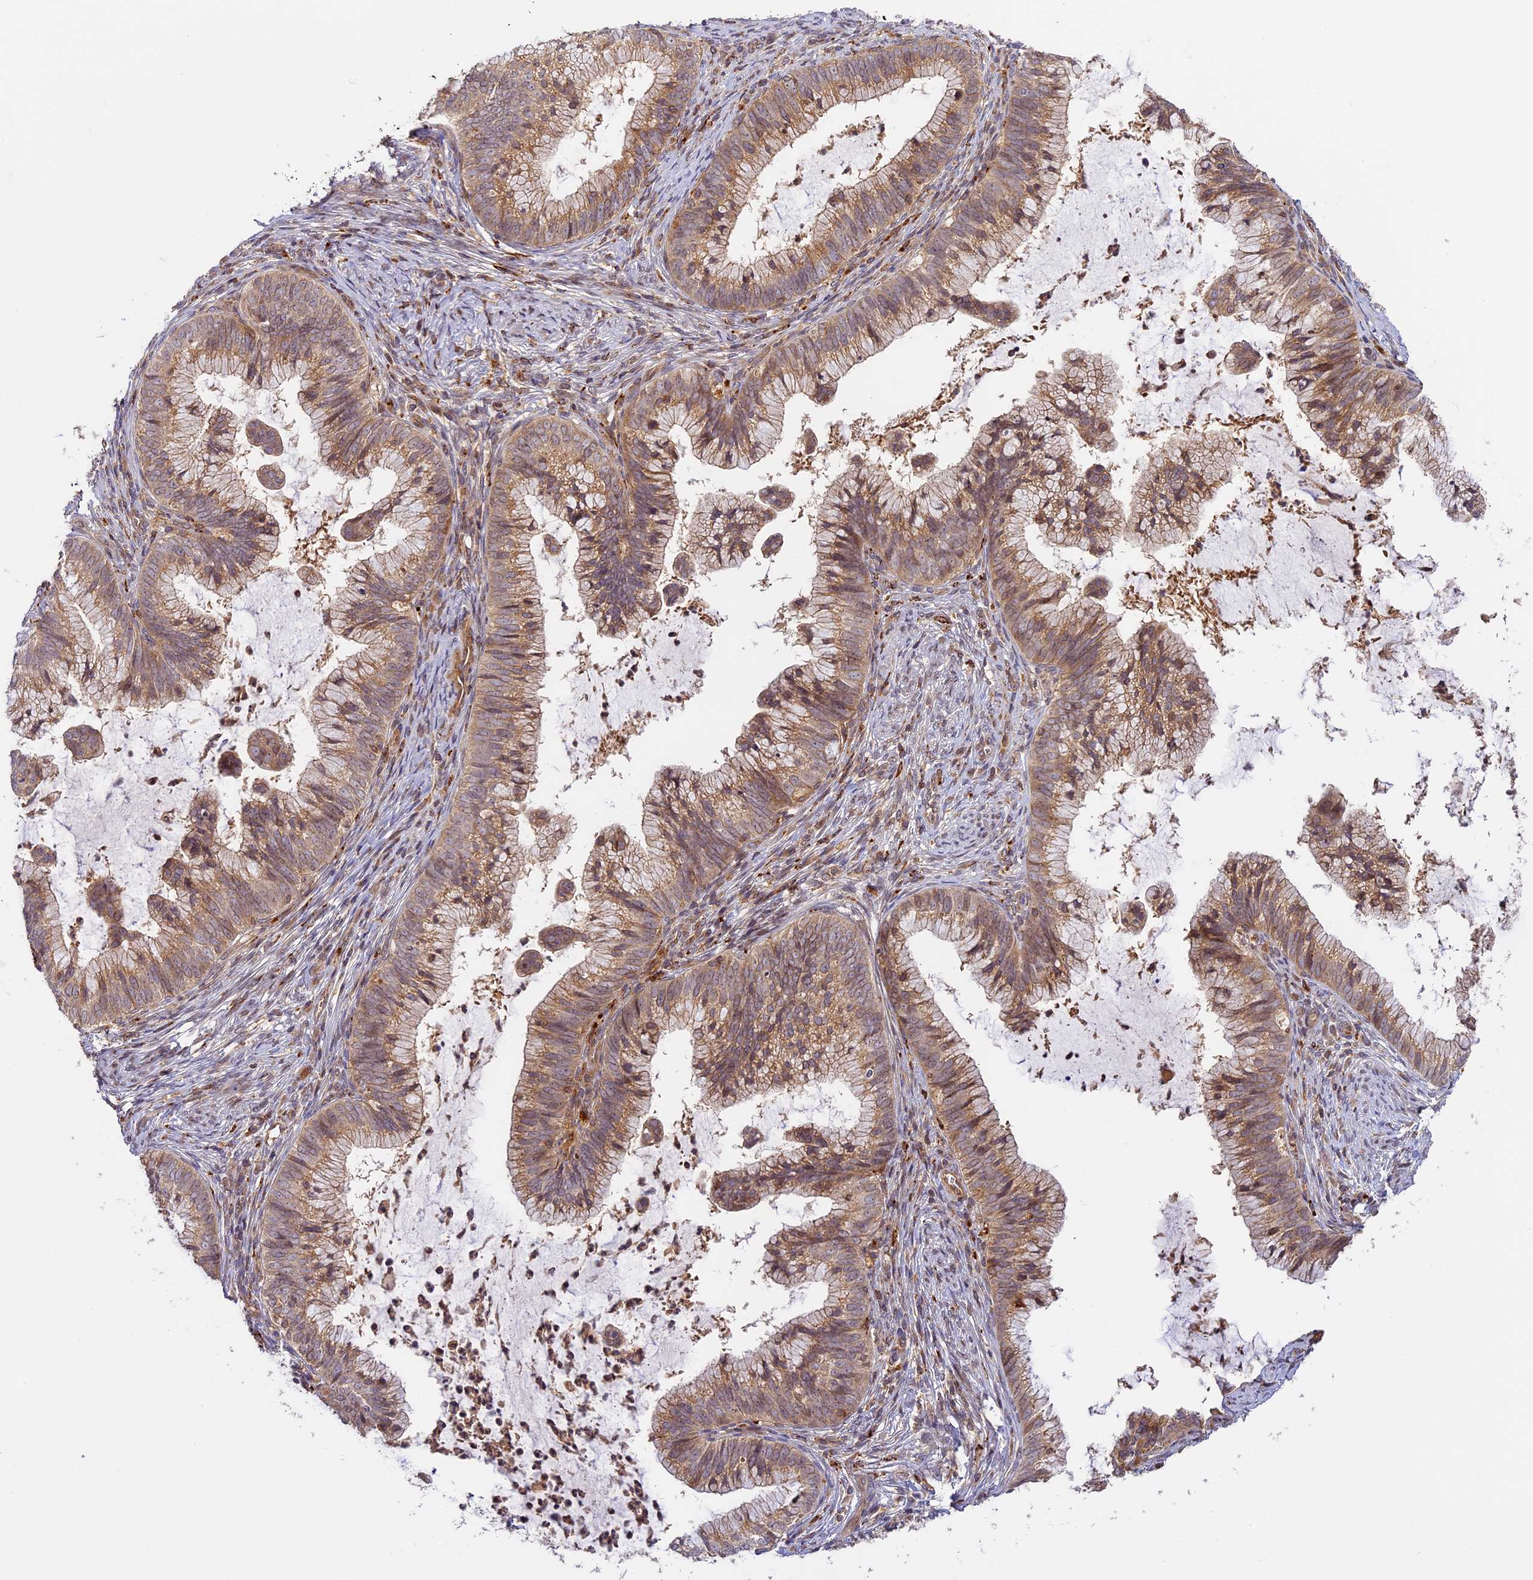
{"staining": {"intensity": "moderate", "quantity": "25%-75%", "location": "cytoplasmic/membranous"}, "tissue": "cervical cancer", "cell_type": "Tumor cells", "image_type": "cancer", "snomed": [{"axis": "morphology", "description": "Adenocarcinoma, NOS"}, {"axis": "topography", "description": "Cervix"}], "caption": "Moderate cytoplasmic/membranous staining for a protein is identified in approximately 25%-75% of tumor cells of cervical cancer using IHC.", "gene": "DGKH", "patient": {"sex": "female", "age": 36}}